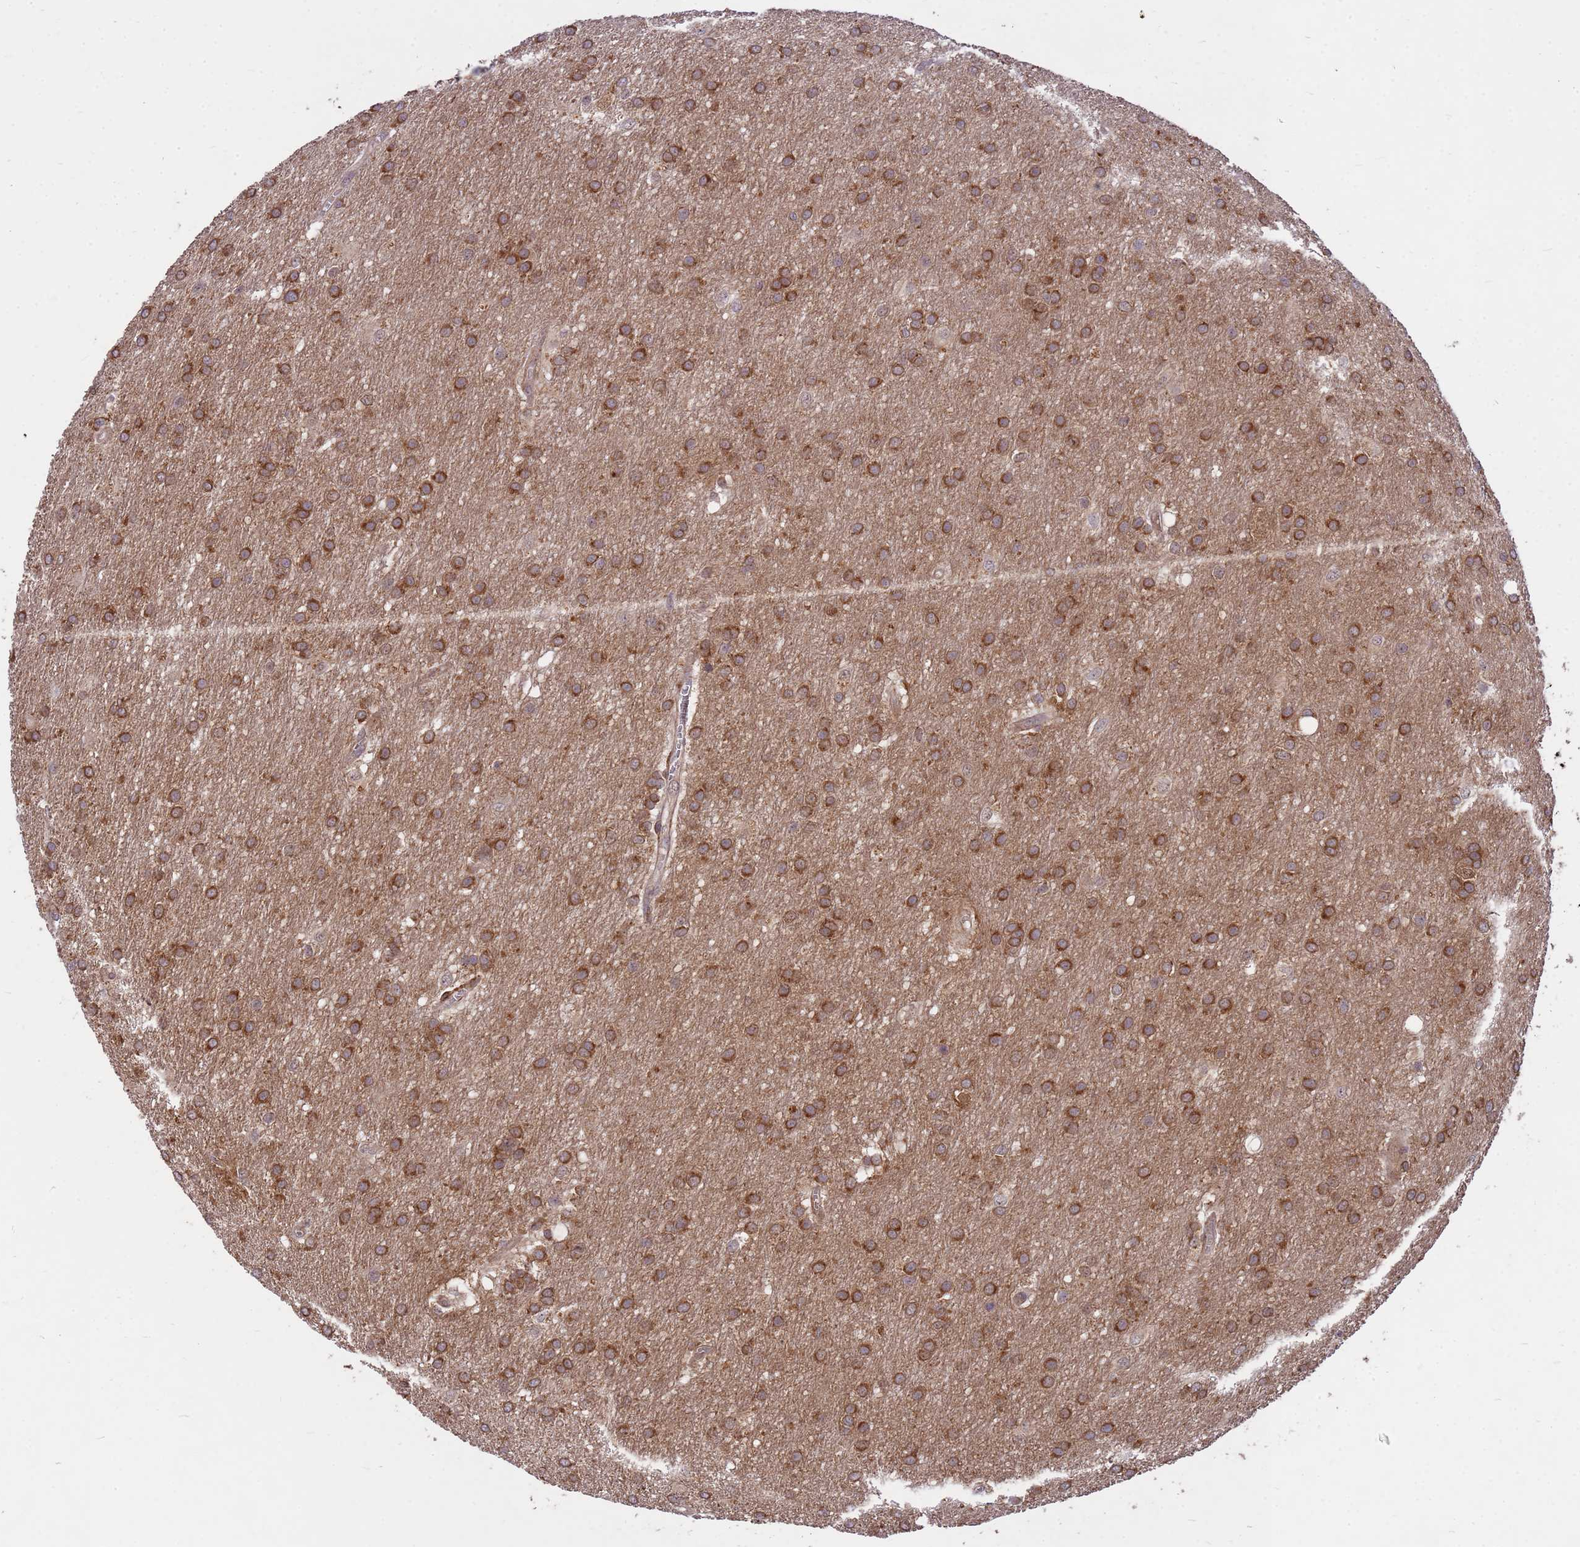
{"staining": {"intensity": "moderate", "quantity": ">75%", "location": "cytoplasmic/membranous"}, "tissue": "glioma", "cell_type": "Tumor cells", "image_type": "cancer", "snomed": [{"axis": "morphology", "description": "Glioma, malignant, Low grade"}, {"axis": "topography", "description": "Brain"}], "caption": "Malignant glioma (low-grade) stained with immunohistochemistry (IHC) reveals moderate cytoplasmic/membranous staining in about >75% of tumor cells.", "gene": "PPP2CB", "patient": {"sex": "male", "age": 66}}